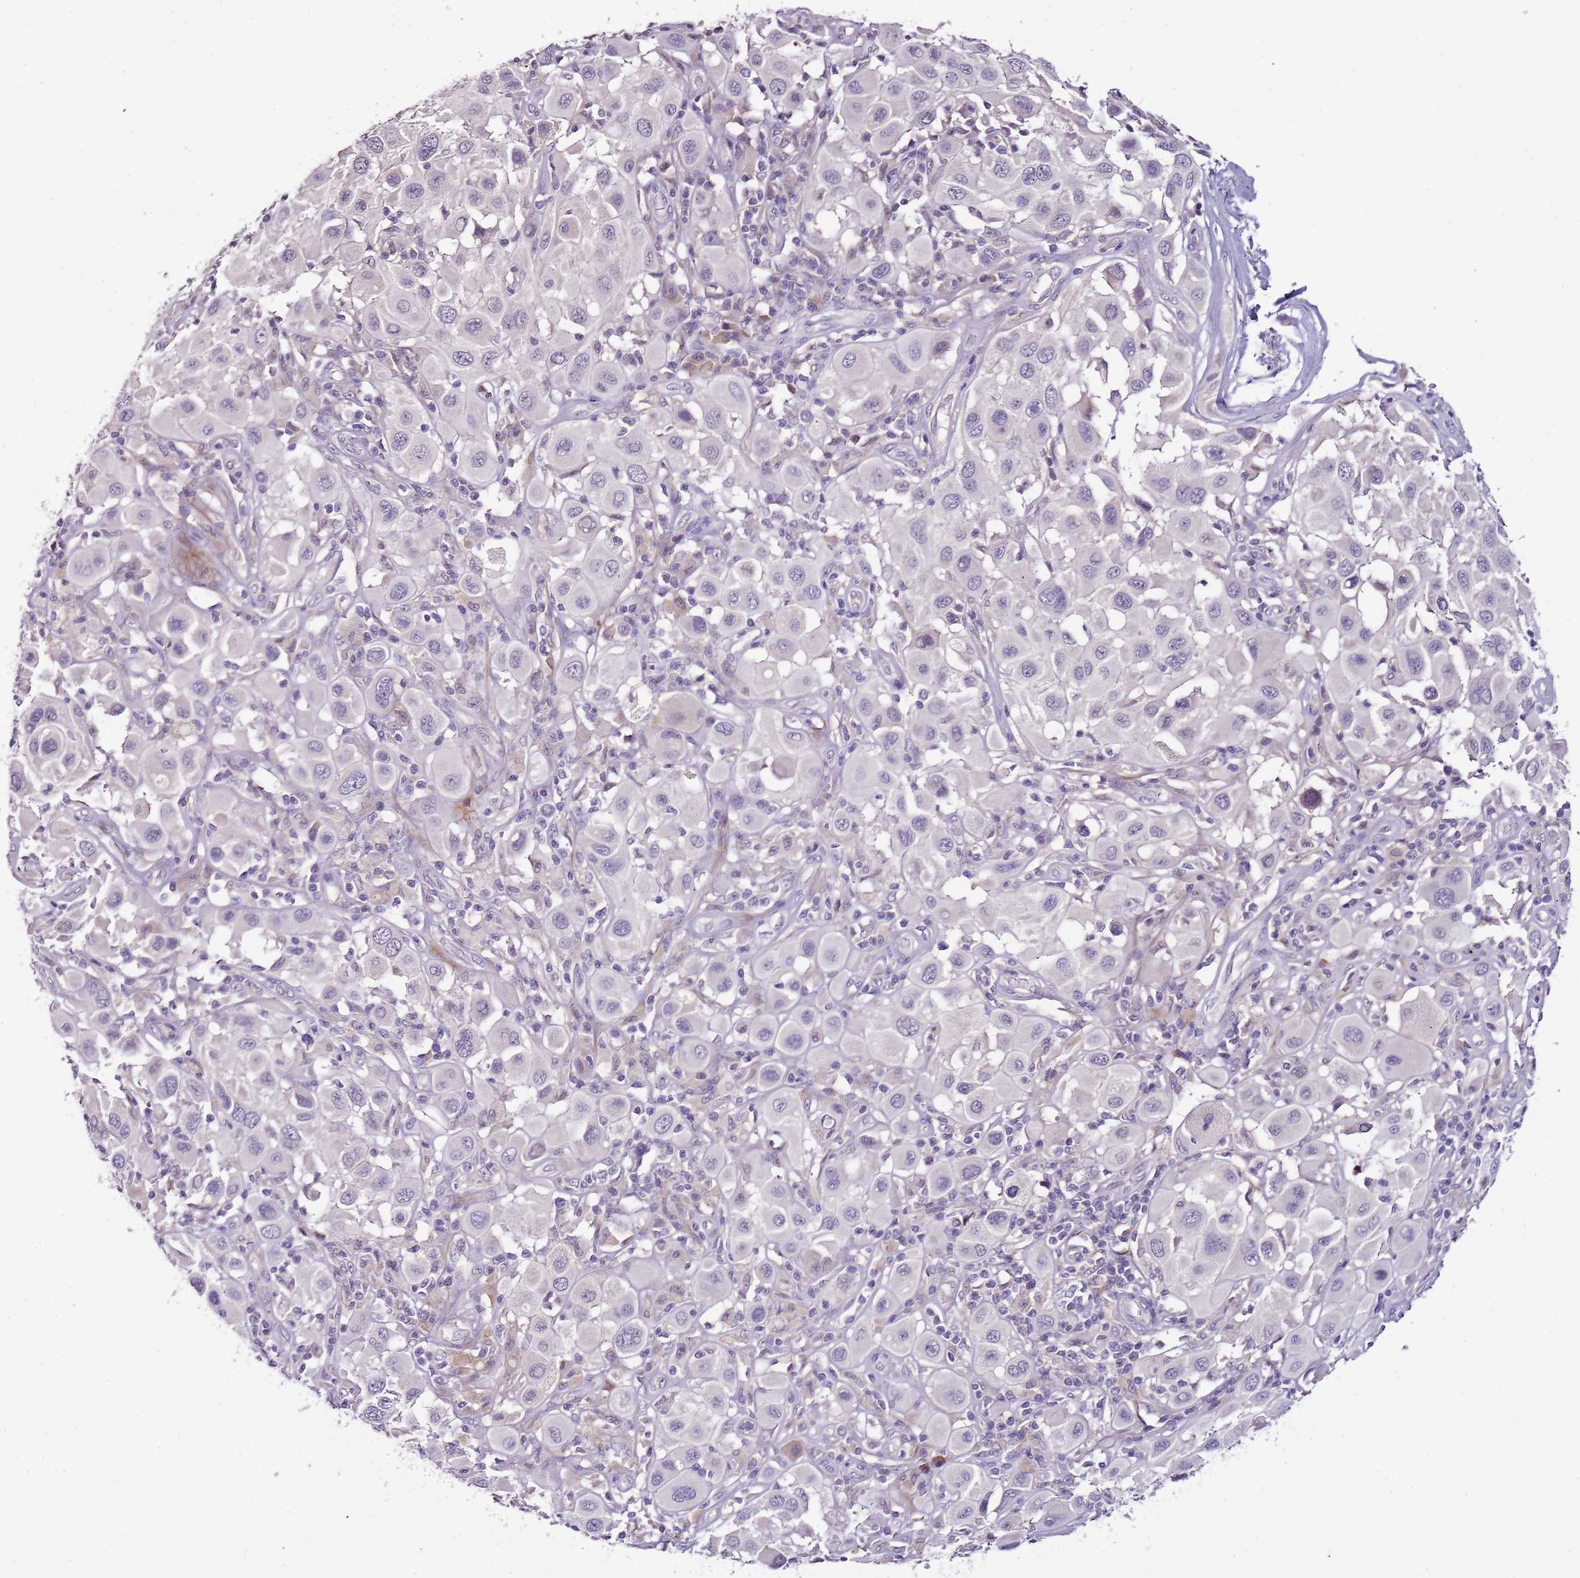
{"staining": {"intensity": "negative", "quantity": "none", "location": "none"}, "tissue": "melanoma", "cell_type": "Tumor cells", "image_type": "cancer", "snomed": [{"axis": "morphology", "description": "Malignant melanoma, Metastatic site"}, {"axis": "topography", "description": "Skin"}], "caption": "This is an immunohistochemistry micrograph of human malignant melanoma (metastatic site). There is no positivity in tumor cells.", "gene": "NKX2-3", "patient": {"sex": "male", "age": 41}}